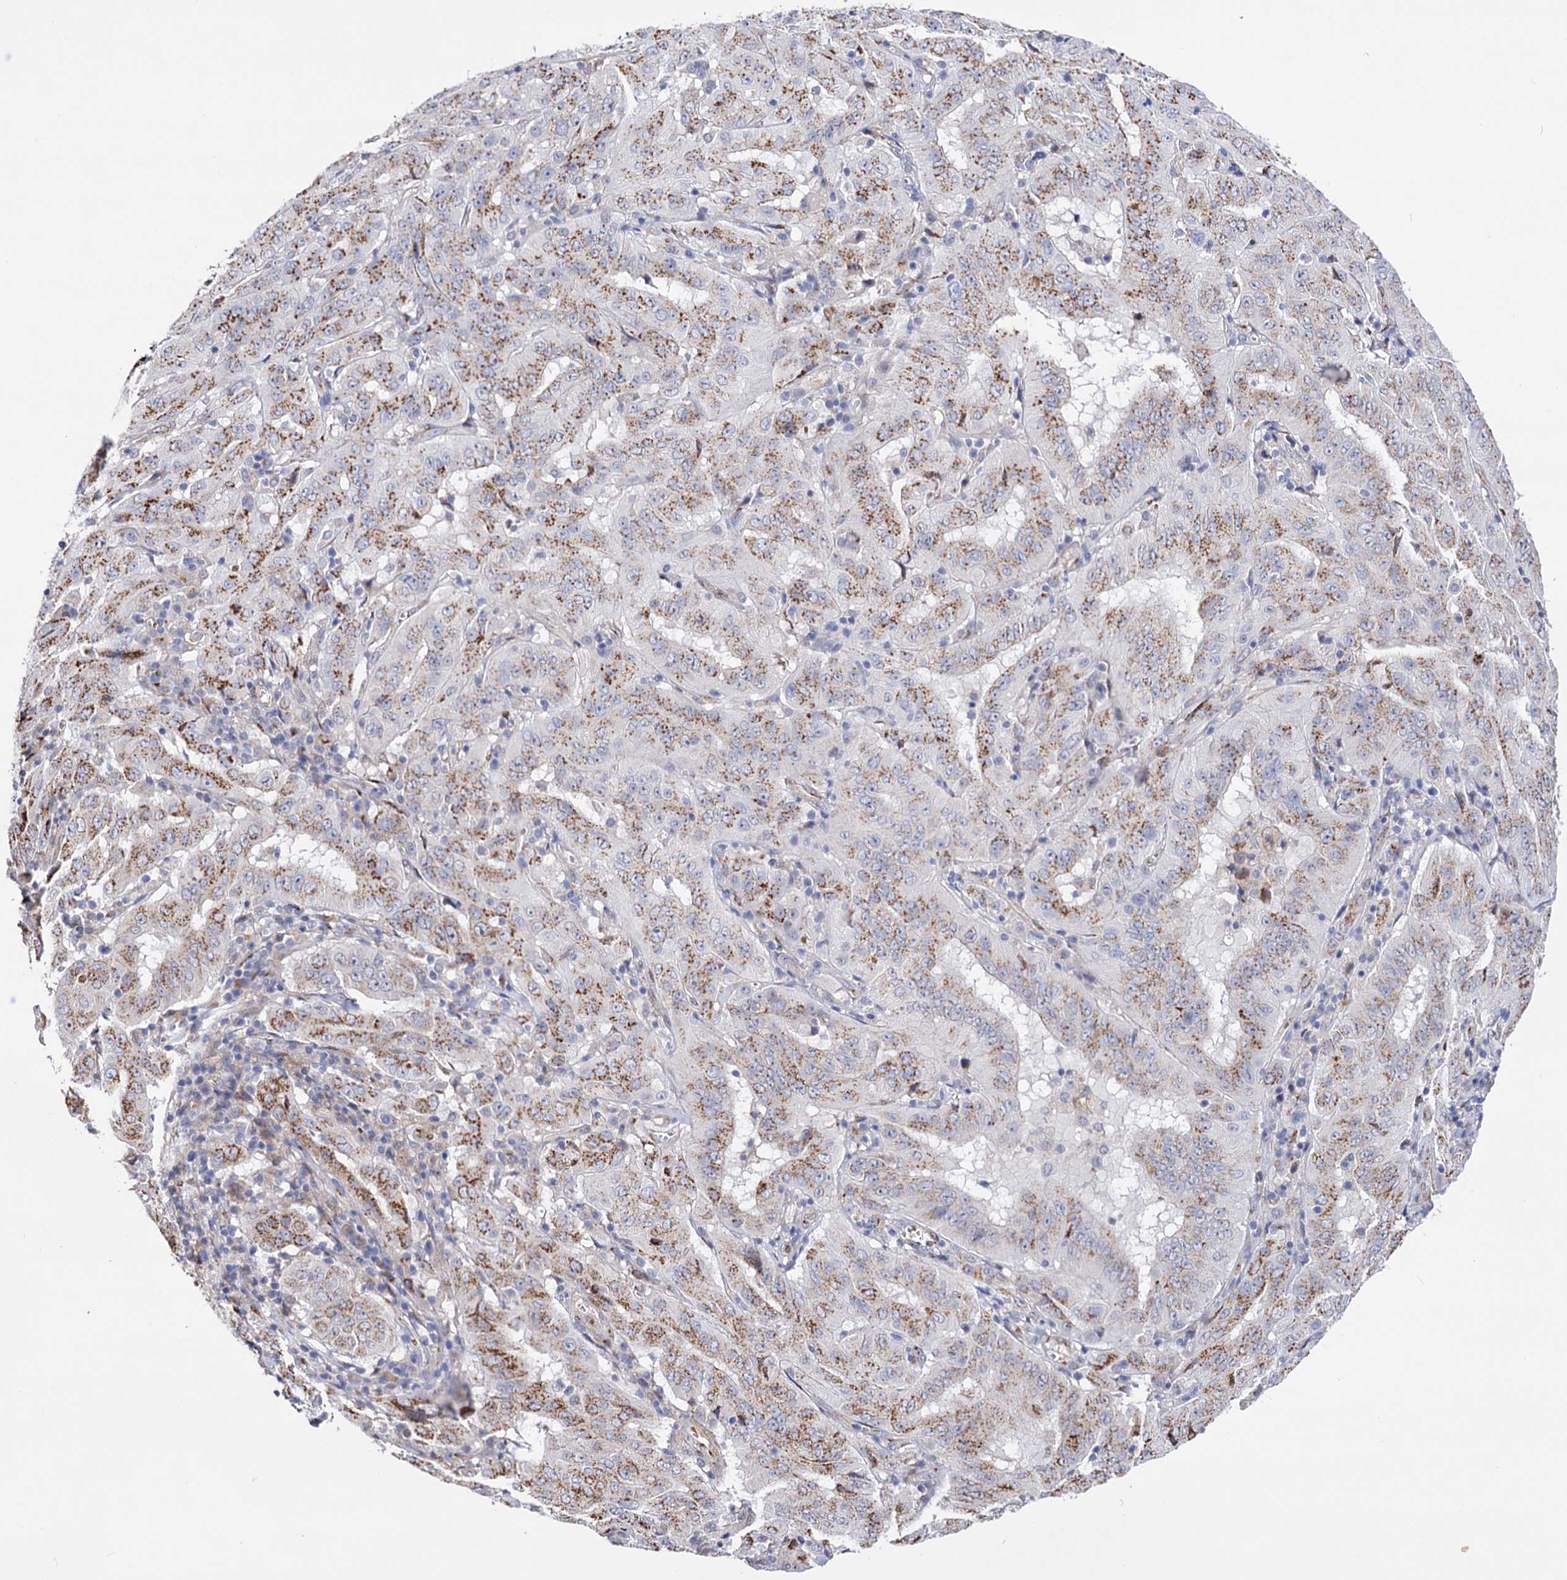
{"staining": {"intensity": "moderate", "quantity": ">75%", "location": "cytoplasmic/membranous"}, "tissue": "pancreatic cancer", "cell_type": "Tumor cells", "image_type": "cancer", "snomed": [{"axis": "morphology", "description": "Adenocarcinoma, NOS"}, {"axis": "topography", "description": "Pancreas"}], "caption": "IHC histopathology image of human pancreatic cancer stained for a protein (brown), which displays medium levels of moderate cytoplasmic/membranous staining in about >75% of tumor cells.", "gene": "C11orf96", "patient": {"sex": "male", "age": 63}}